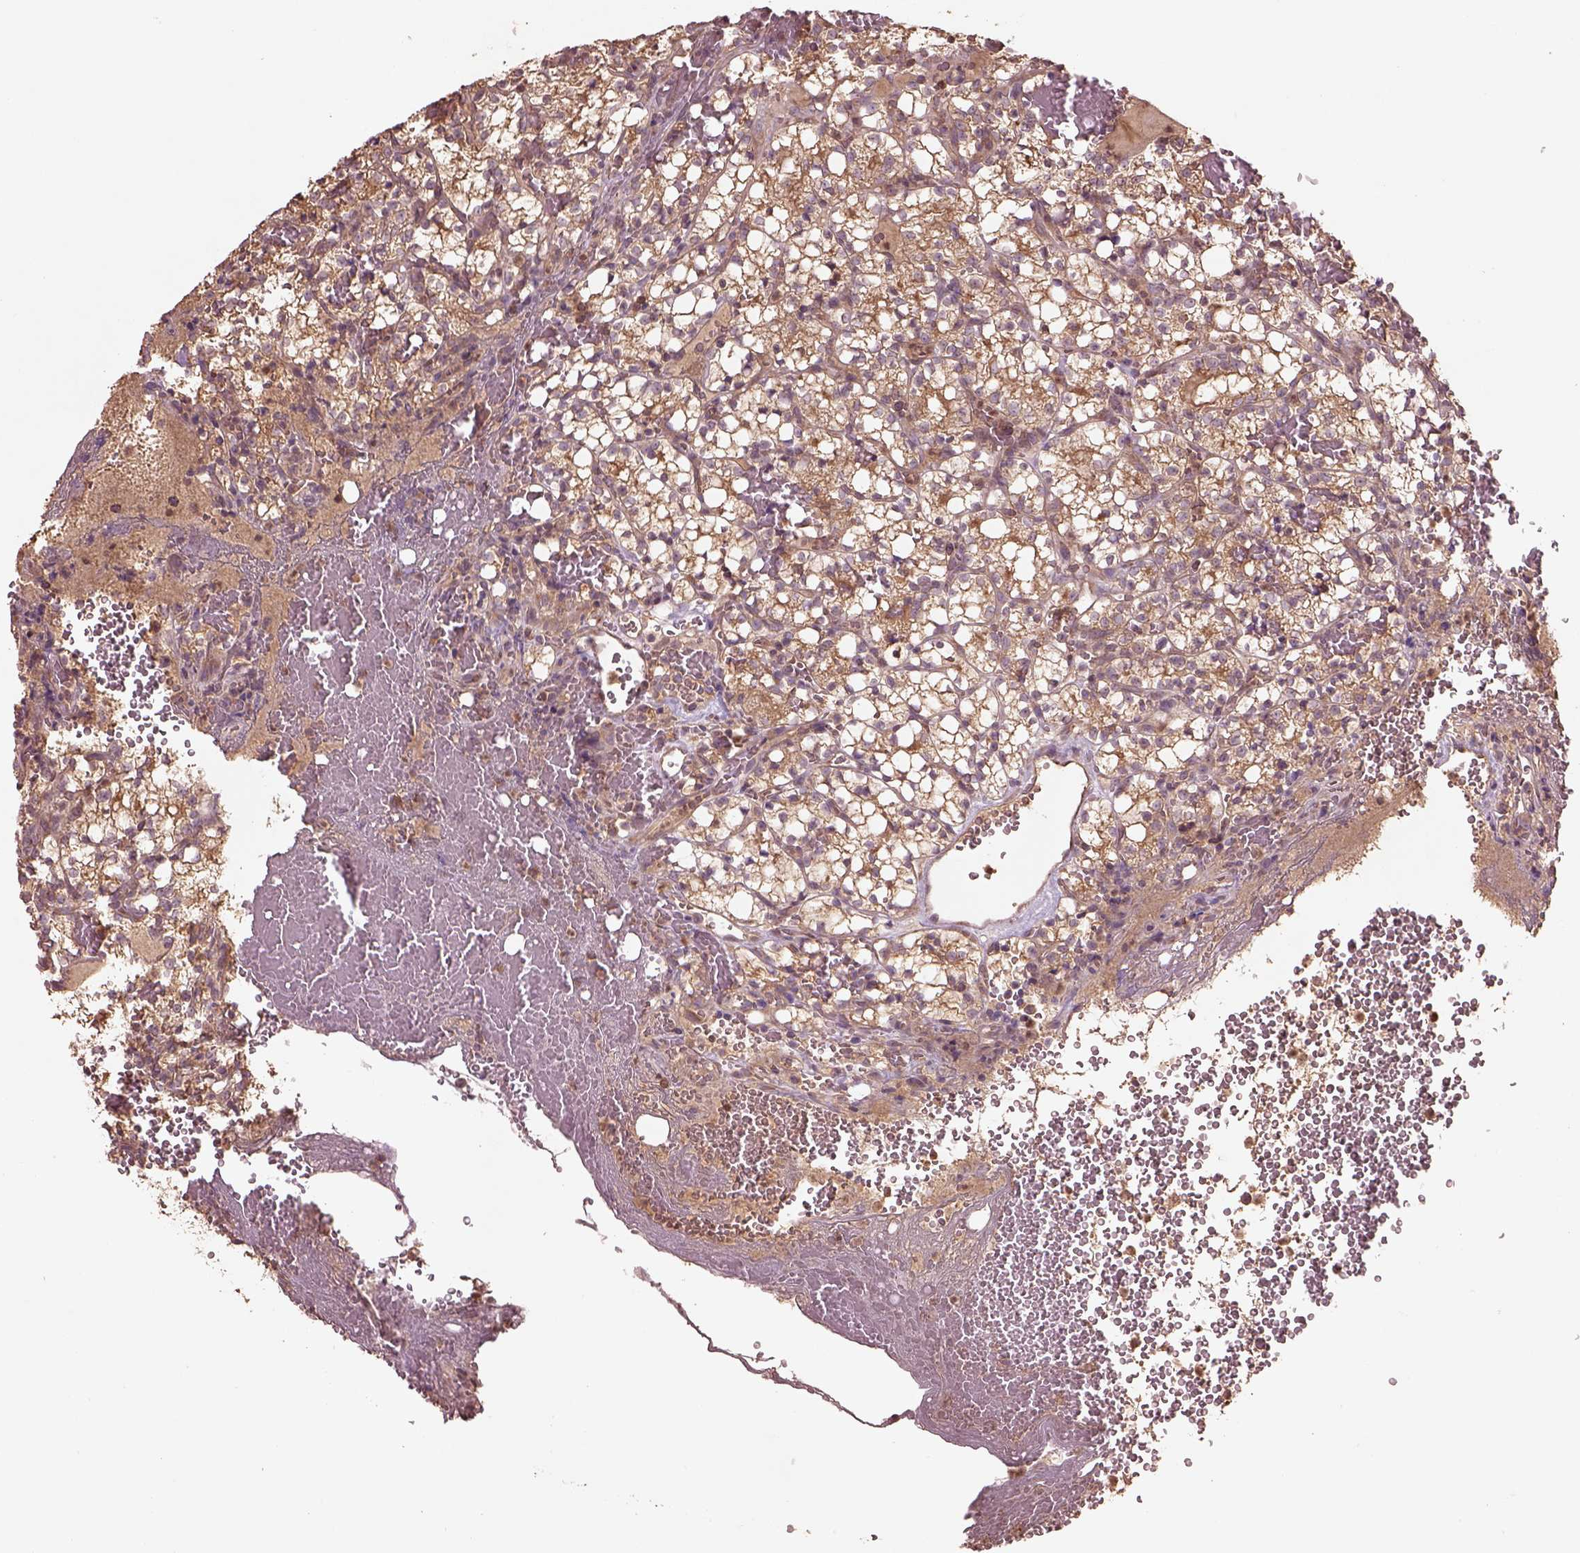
{"staining": {"intensity": "moderate", "quantity": "25%-75%", "location": "cytoplasmic/membranous"}, "tissue": "renal cancer", "cell_type": "Tumor cells", "image_type": "cancer", "snomed": [{"axis": "morphology", "description": "Adenocarcinoma, NOS"}, {"axis": "topography", "description": "Kidney"}], "caption": "A brown stain shows moderate cytoplasmic/membranous positivity of a protein in renal adenocarcinoma tumor cells.", "gene": "TRADD", "patient": {"sex": "female", "age": 69}}